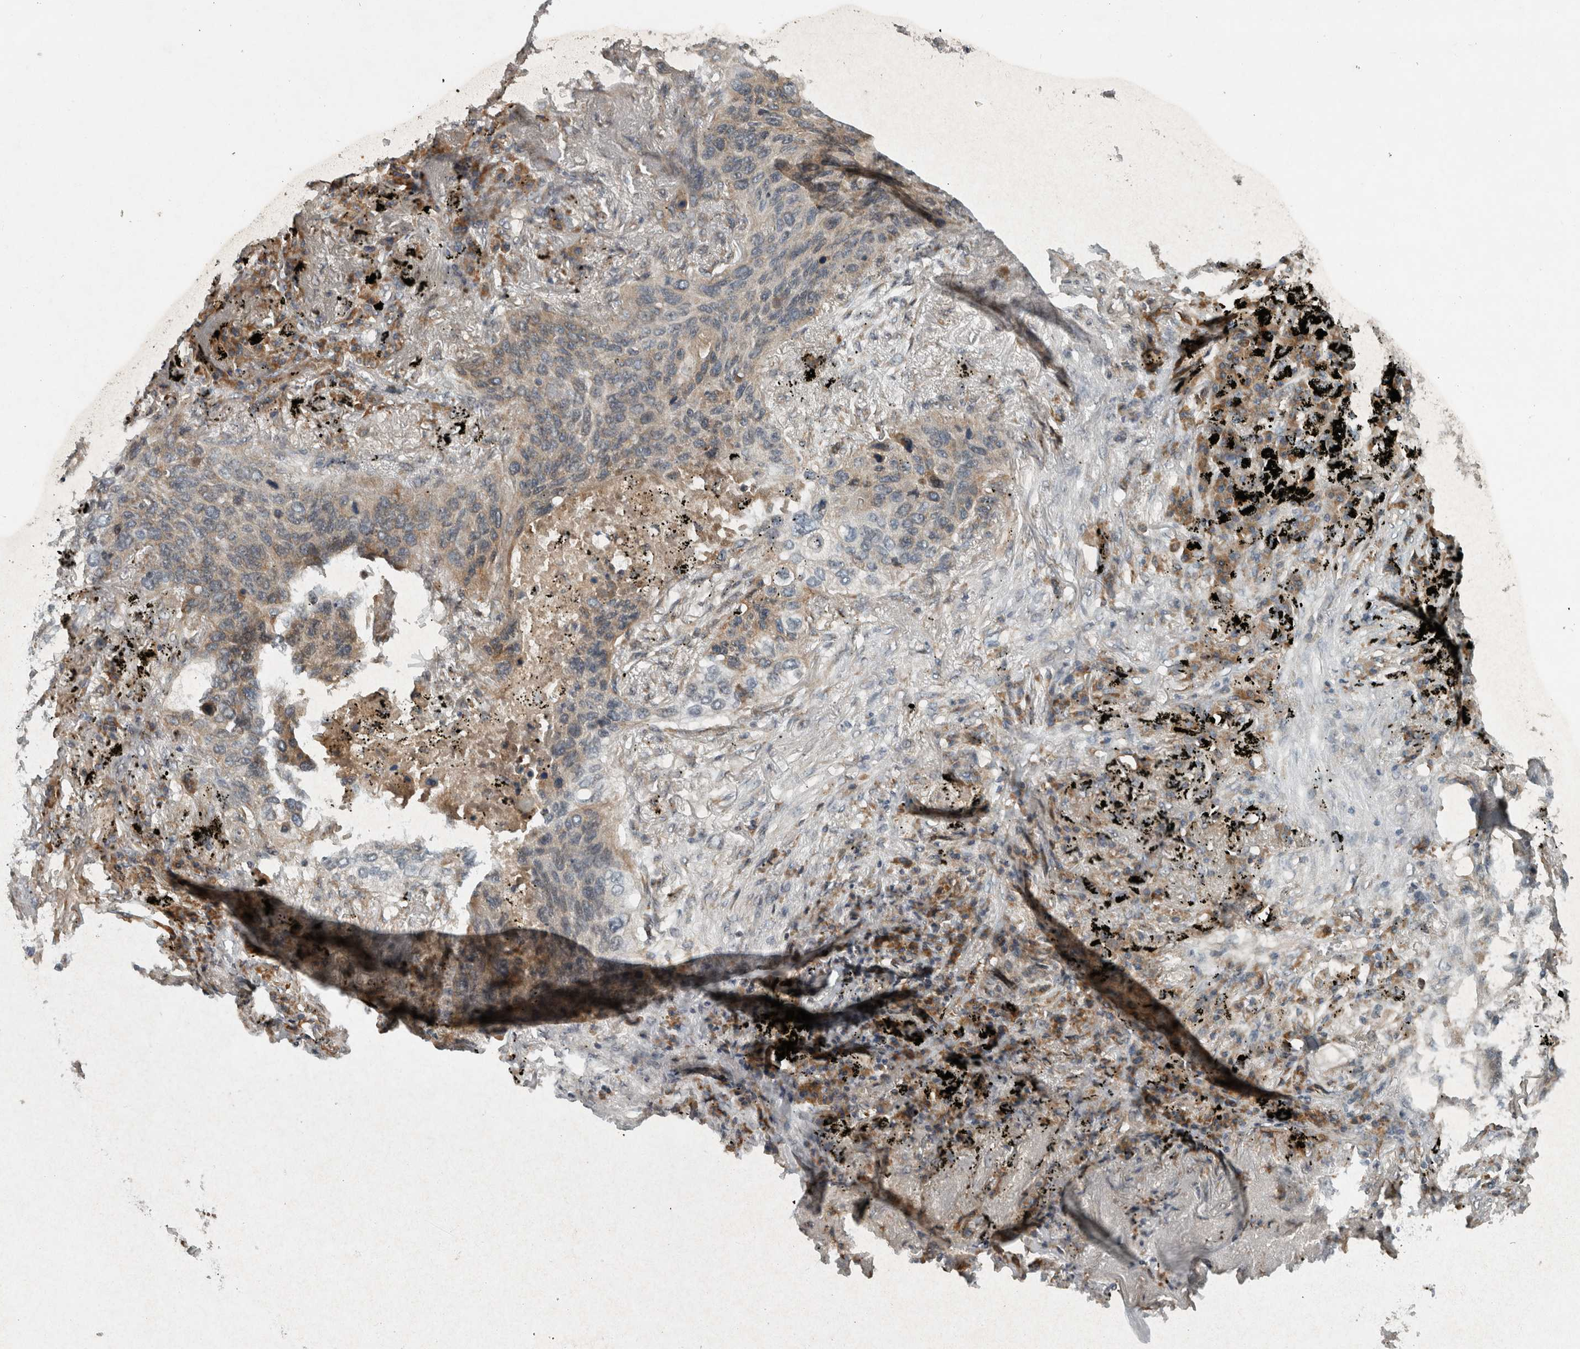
{"staining": {"intensity": "weak", "quantity": "25%-75%", "location": "cytoplasmic/membranous"}, "tissue": "lung cancer", "cell_type": "Tumor cells", "image_type": "cancer", "snomed": [{"axis": "morphology", "description": "Squamous cell carcinoma, NOS"}, {"axis": "topography", "description": "Lung"}], "caption": "Human lung squamous cell carcinoma stained with a brown dye exhibits weak cytoplasmic/membranous positive staining in approximately 25%-75% of tumor cells.", "gene": "GPR137B", "patient": {"sex": "female", "age": 63}}